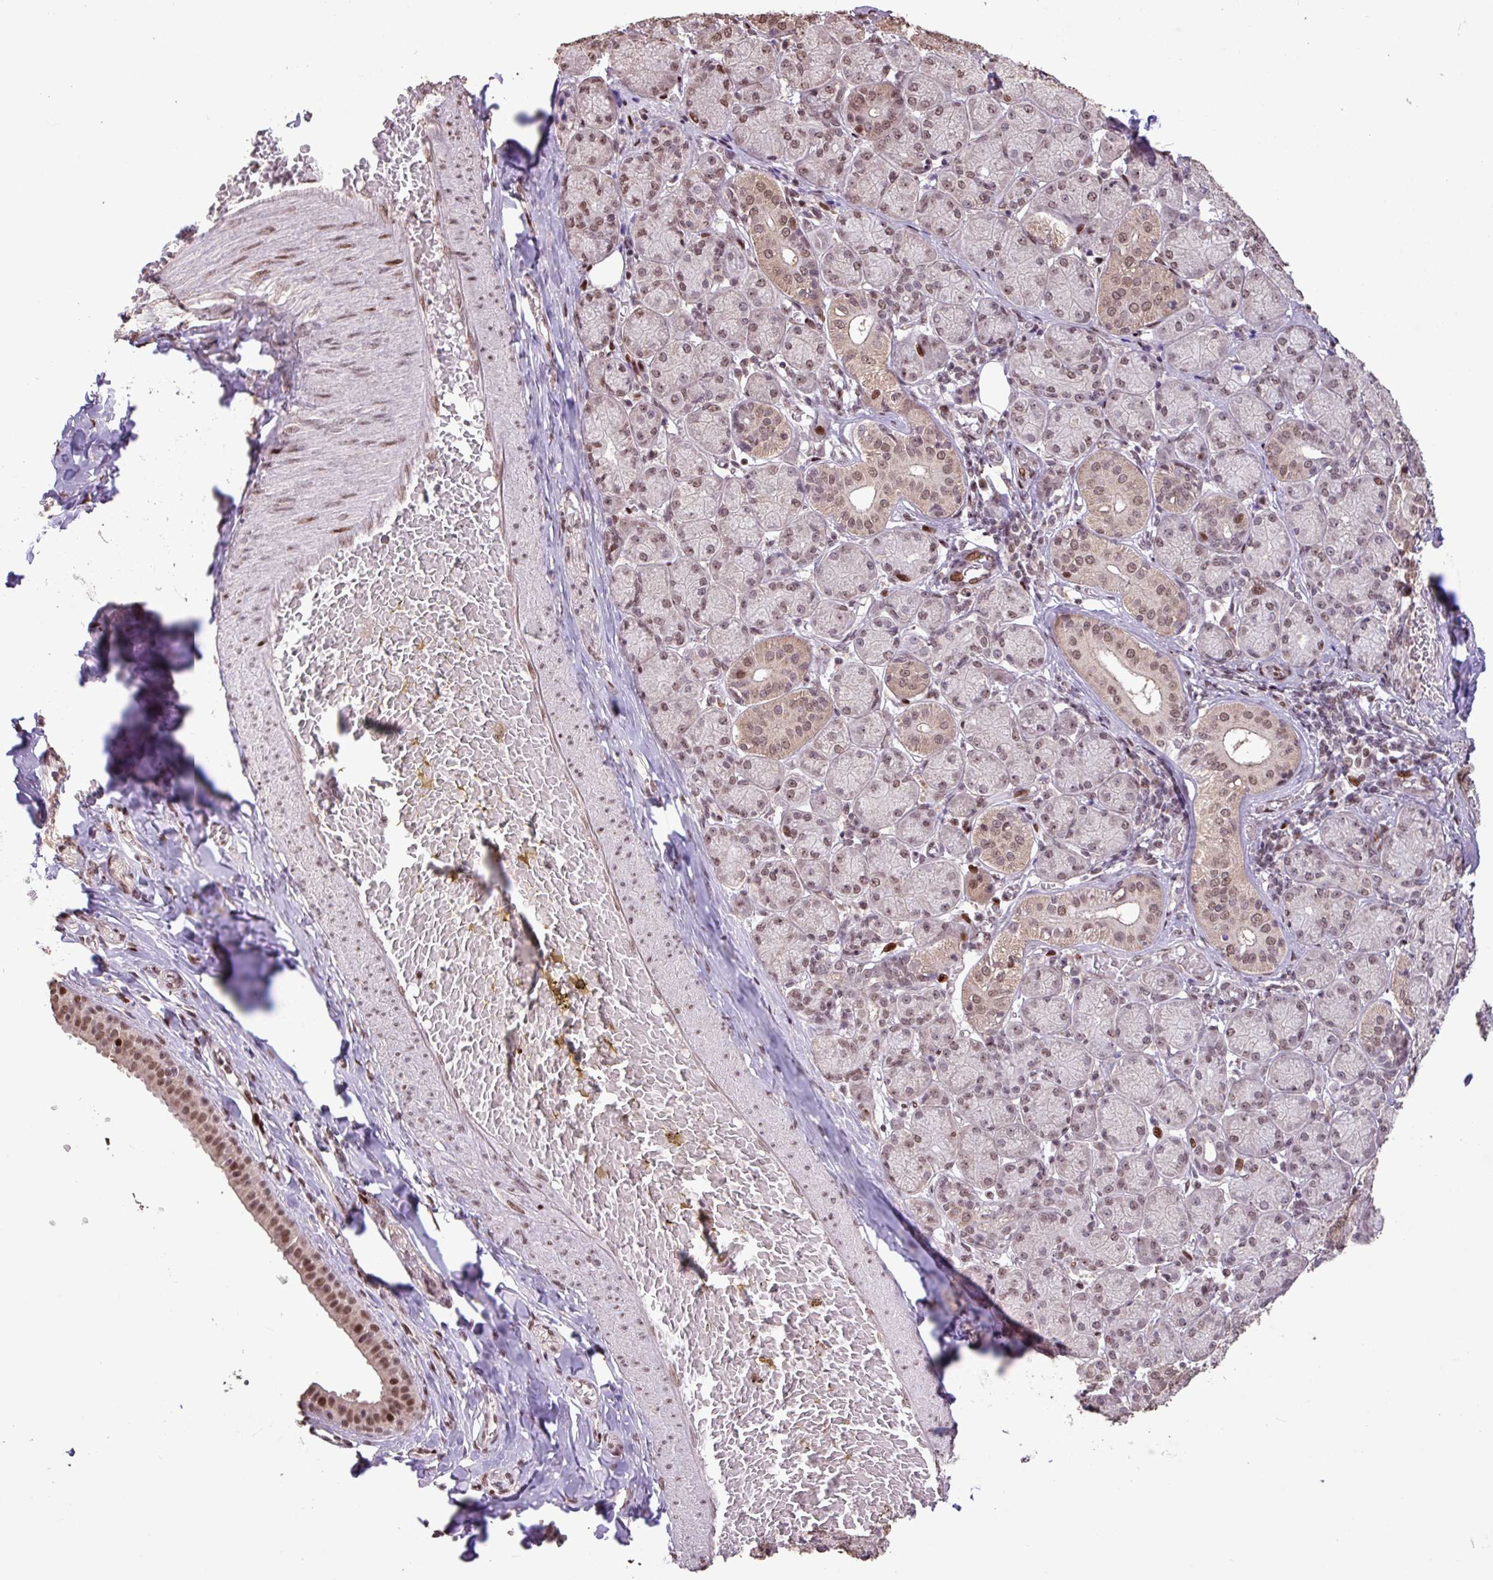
{"staining": {"intensity": "negative", "quantity": "none", "location": "none"}, "tissue": "adipose tissue", "cell_type": "Adipocytes", "image_type": "normal", "snomed": [{"axis": "morphology", "description": "Normal tissue, NOS"}, {"axis": "topography", "description": "Salivary gland"}, {"axis": "topography", "description": "Peripheral nerve tissue"}], "caption": "Adipose tissue stained for a protein using immunohistochemistry exhibits no staining adipocytes.", "gene": "ZNF709", "patient": {"sex": "female", "age": 24}}